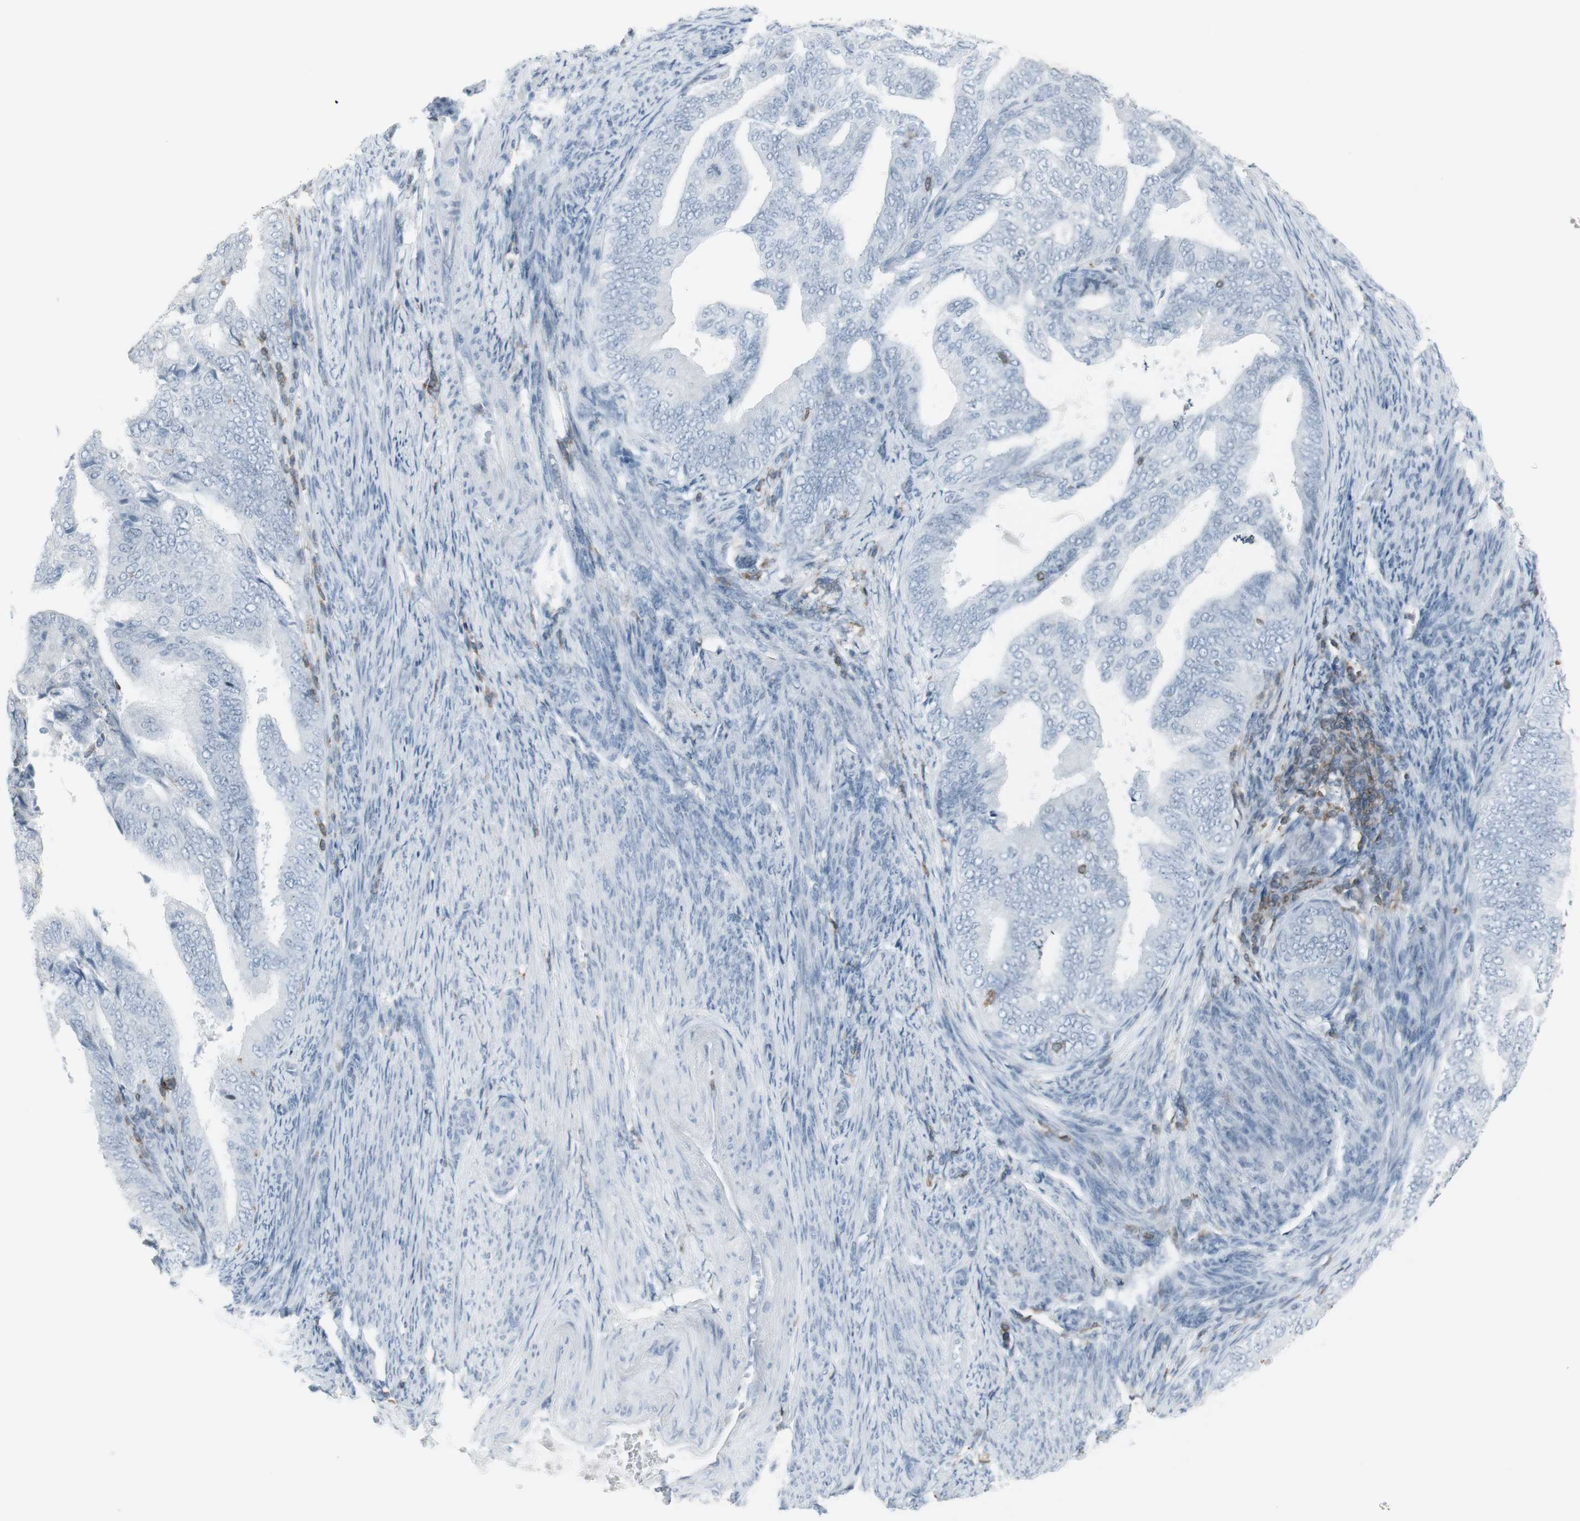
{"staining": {"intensity": "negative", "quantity": "none", "location": "none"}, "tissue": "endometrial cancer", "cell_type": "Tumor cells", "image_type": "cancer", "snomed": [{"axis": "morphology", "description": "Adenocarcinoma, NOS"}, {"axis": "topography", "description": "Endometrium"}], "caption": "High power microscopy histopathology image of an immunohistochemistry (IHC) micrograph of endometrial adenocarcinoma, revealing no significant staining in tumor cells.", "gene": "NRG1", "patient": {"sex": "female", "age": 58}}